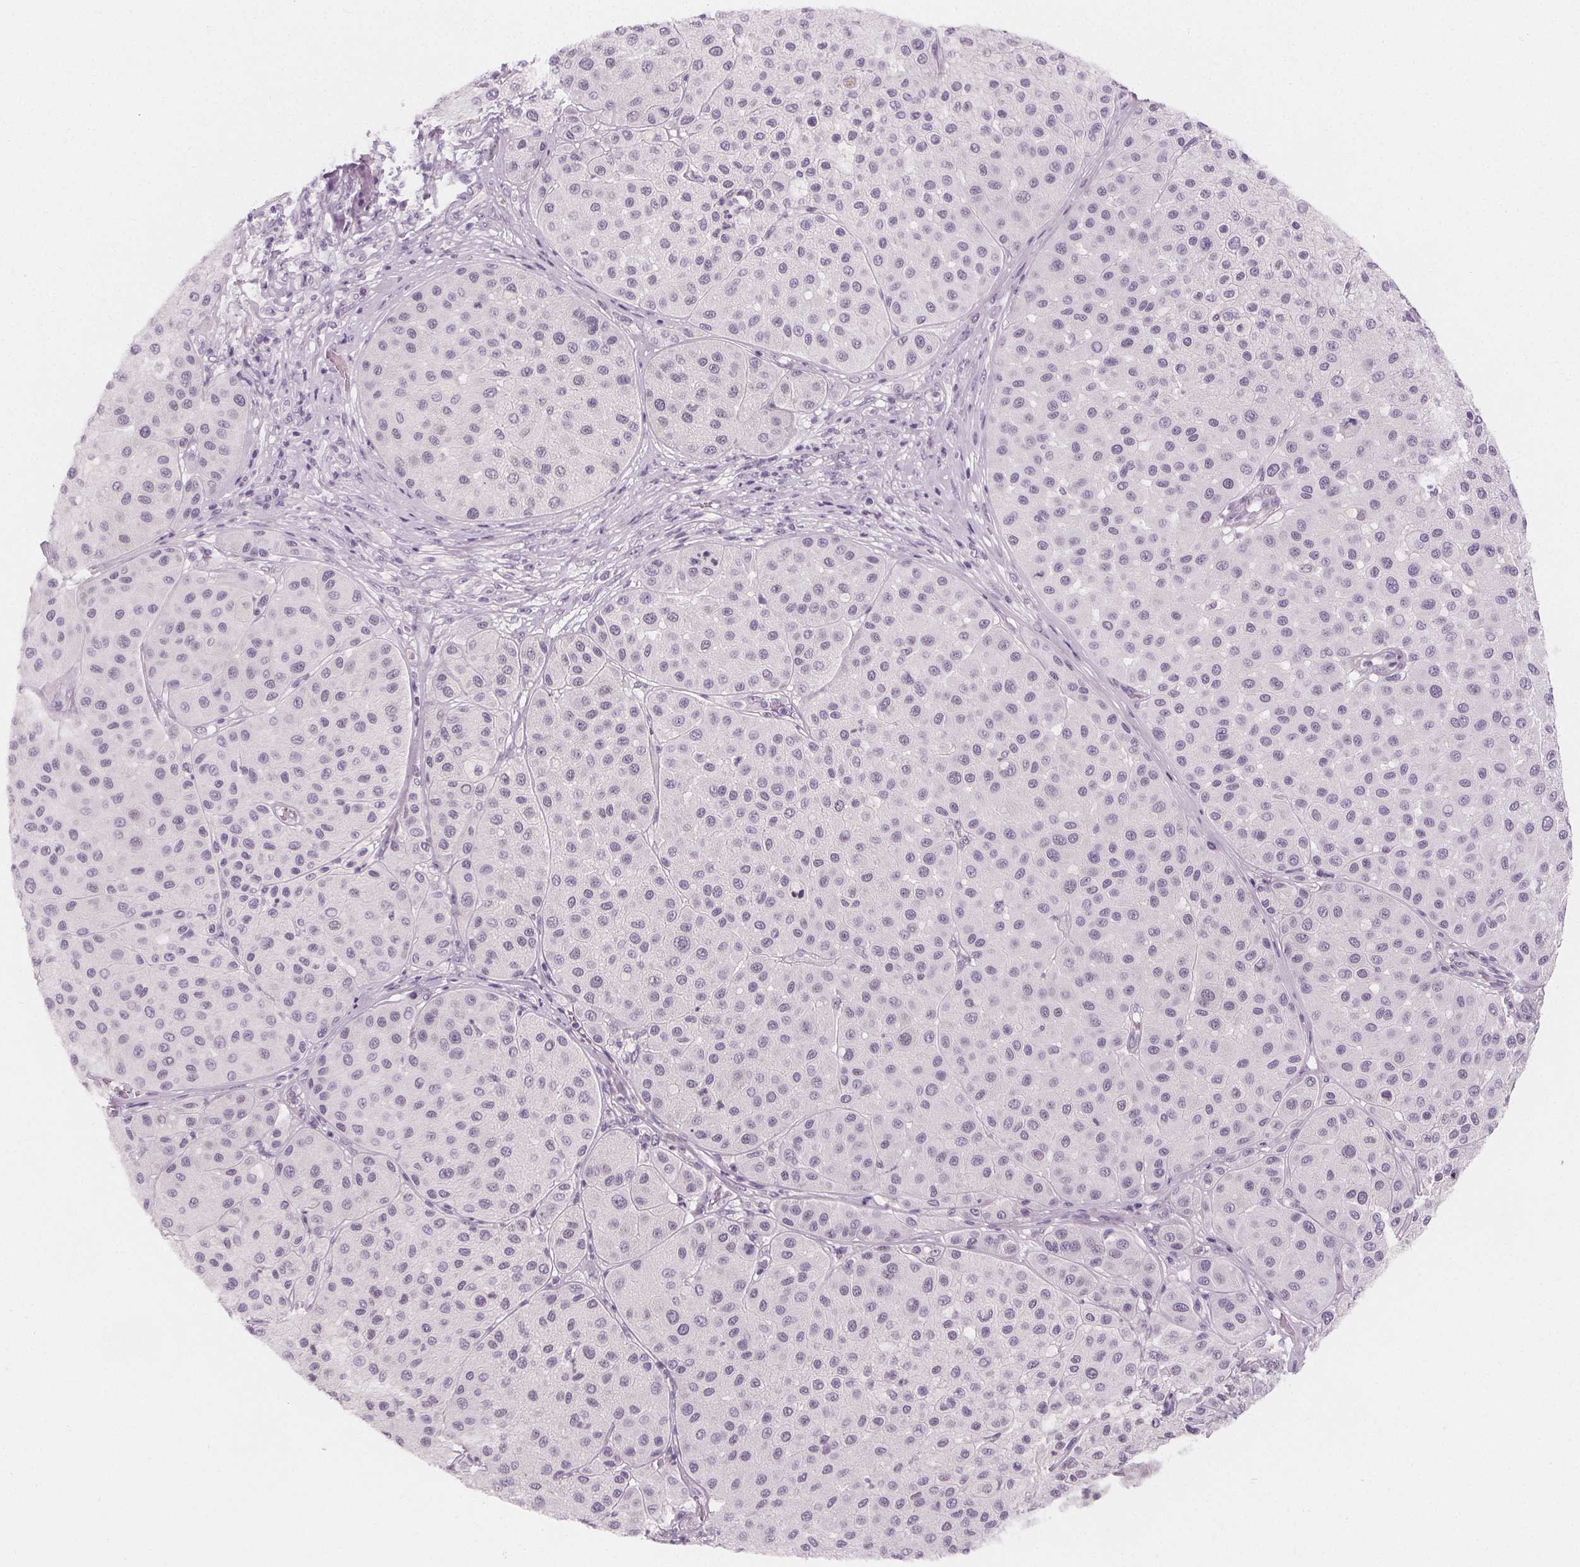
{"staining": {"intensity": "negative", "quantity": "none", "location": "none"}, "tissue": "melanoma", "cell_type": "Tumor cells", "image_type": "cancer", "snomed": [{"axis": "morphology", "description": "Malignant melanoma, Metastatic site"}, {"axis": "topography", "description": "Smooth muscle"}], "caption": "Immunohistochemical staining of human melanoma displays no significant staining in tumor cells.", "gene": "DBX2", "patient": {"sex": "male", "age": 41}}